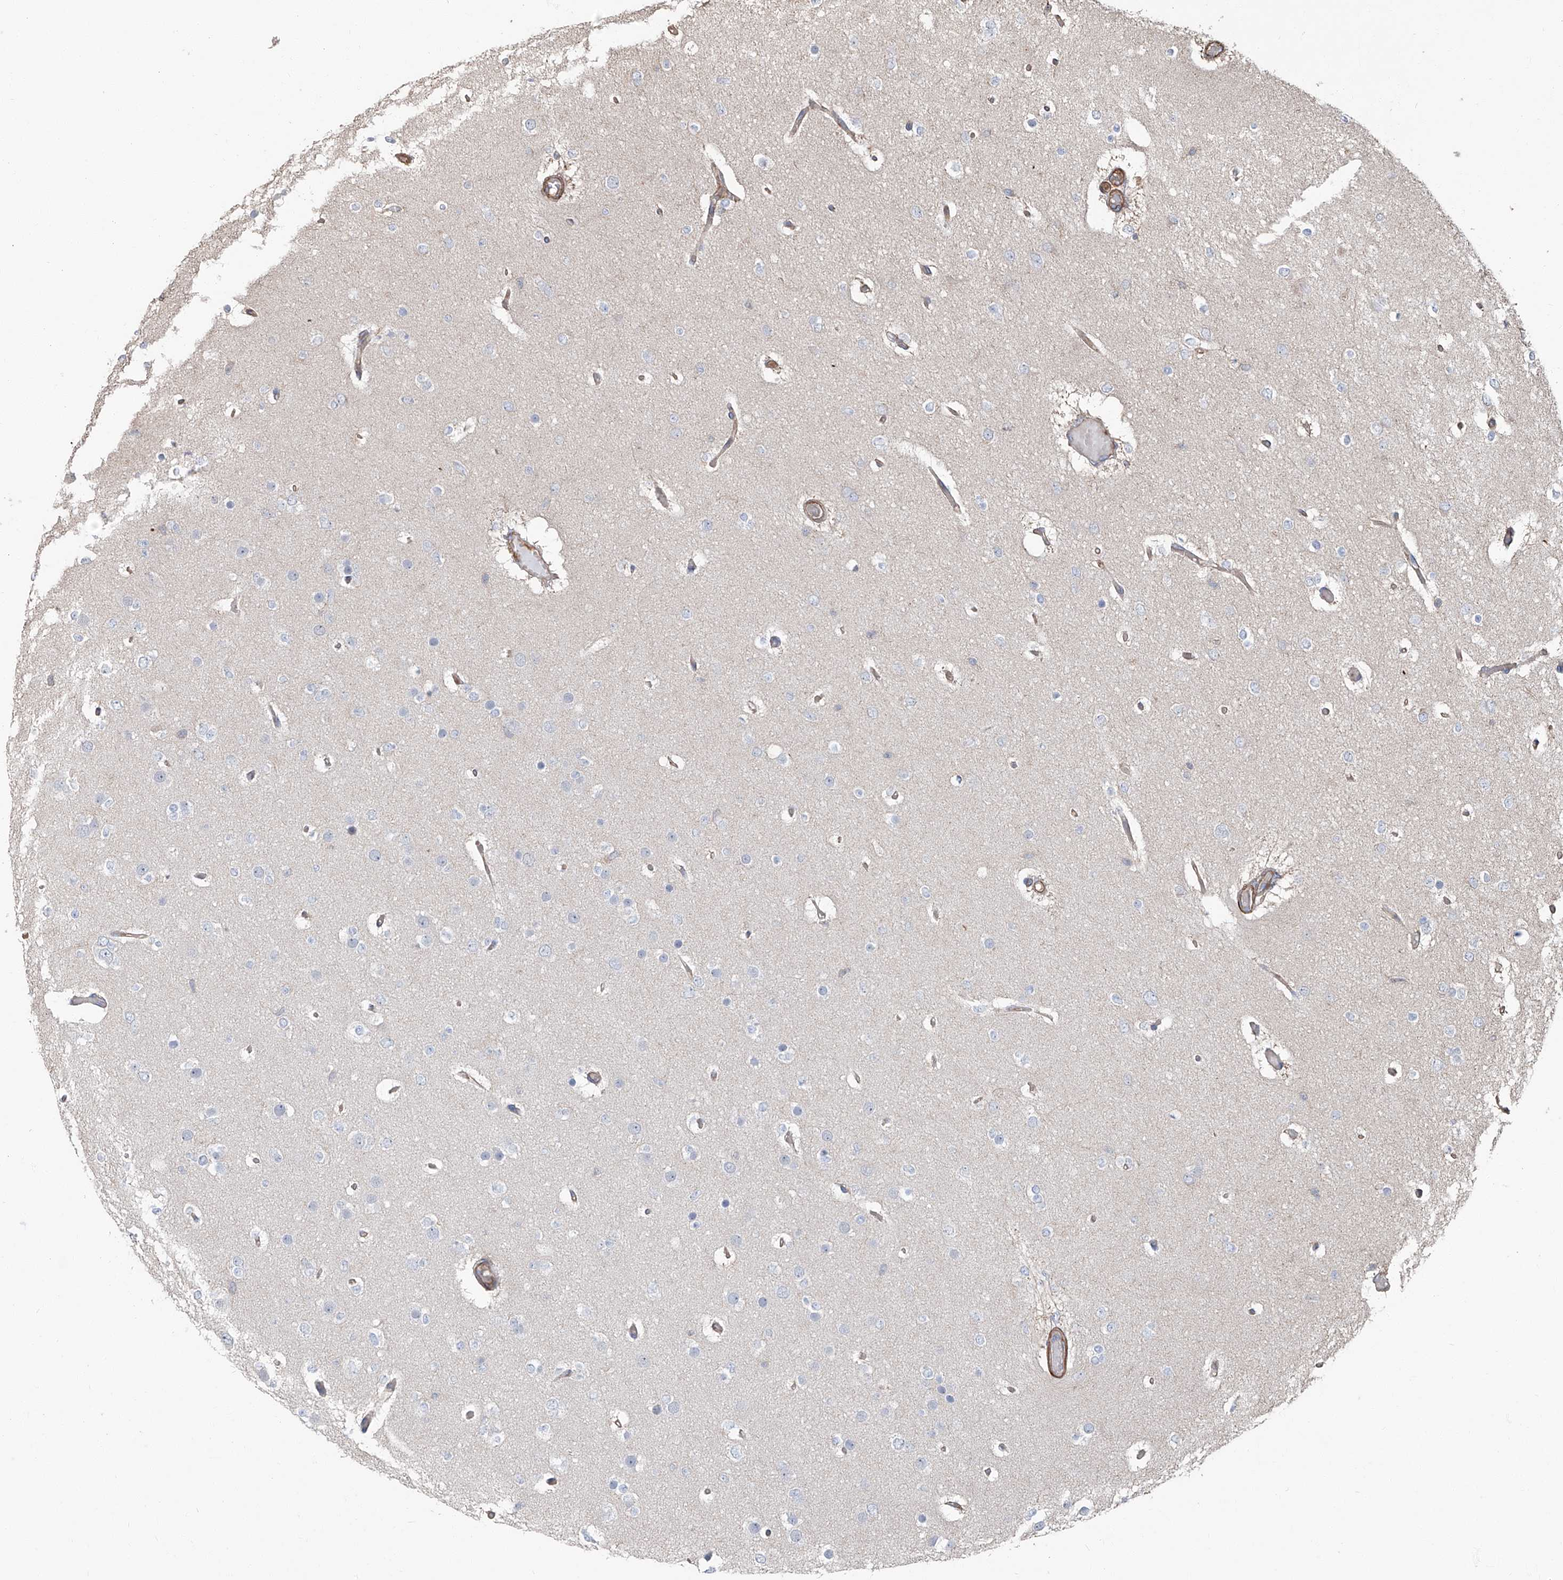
{"staining": {"intensity": "negative", "quantity": "none", "location": "none"}, "tissue": "glioma", "cell_type": "Tumor cells", "image_type": "cancer", "snomed": [{"axis": "morphology", "description": "Glioma, malignant, Low grade"}, {"axis": "topography", "description": "Brain"}], "caption": "Malignant glioma (low-grade) was stained to show a protein in brown. There is no significant positivity in tumor cells.", "gene": "PIEZO2", "patient": {"sex": "female", "age": 22}}